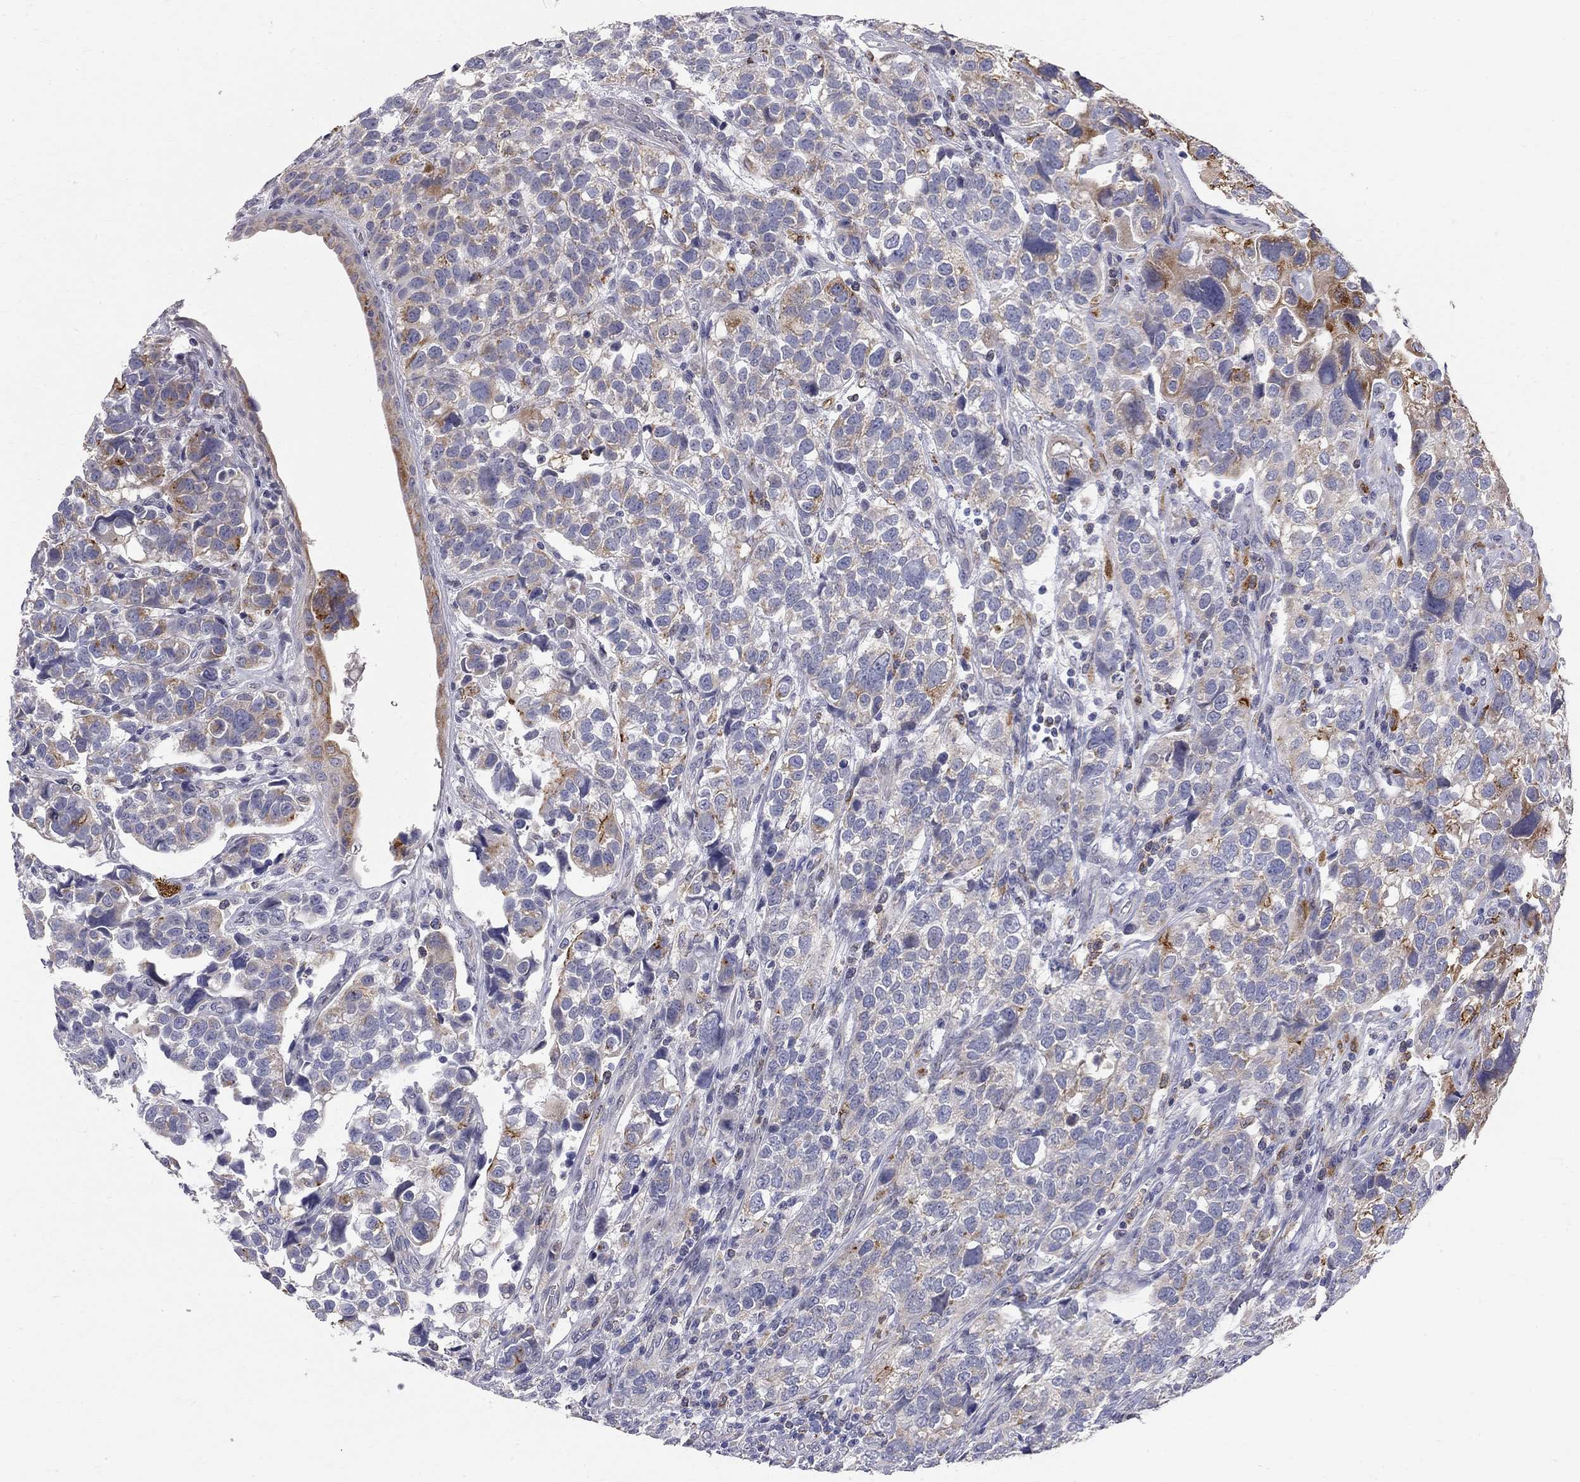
{"staining": {"intensity": "strong", "quantity": "<25%", "location": "cytoplasmic/membranous"}, "tissue": "urothelial cancer", "cell_type": "Tumor cells", "image_type": "cancer", "snomed": [{"axis": "morphology", "description": "Urothelial carcinoma, High grade"}, {"axis": "topography", "description": "Urinary bladder"}], "caption": "A brown stain shows strong cytoplasmic/membranous staining of a protein in urothelial carcinoma (high-grade) tumor cells.", "gene": "ACSL1", "patient": {"sex": "female", "age": 58}}